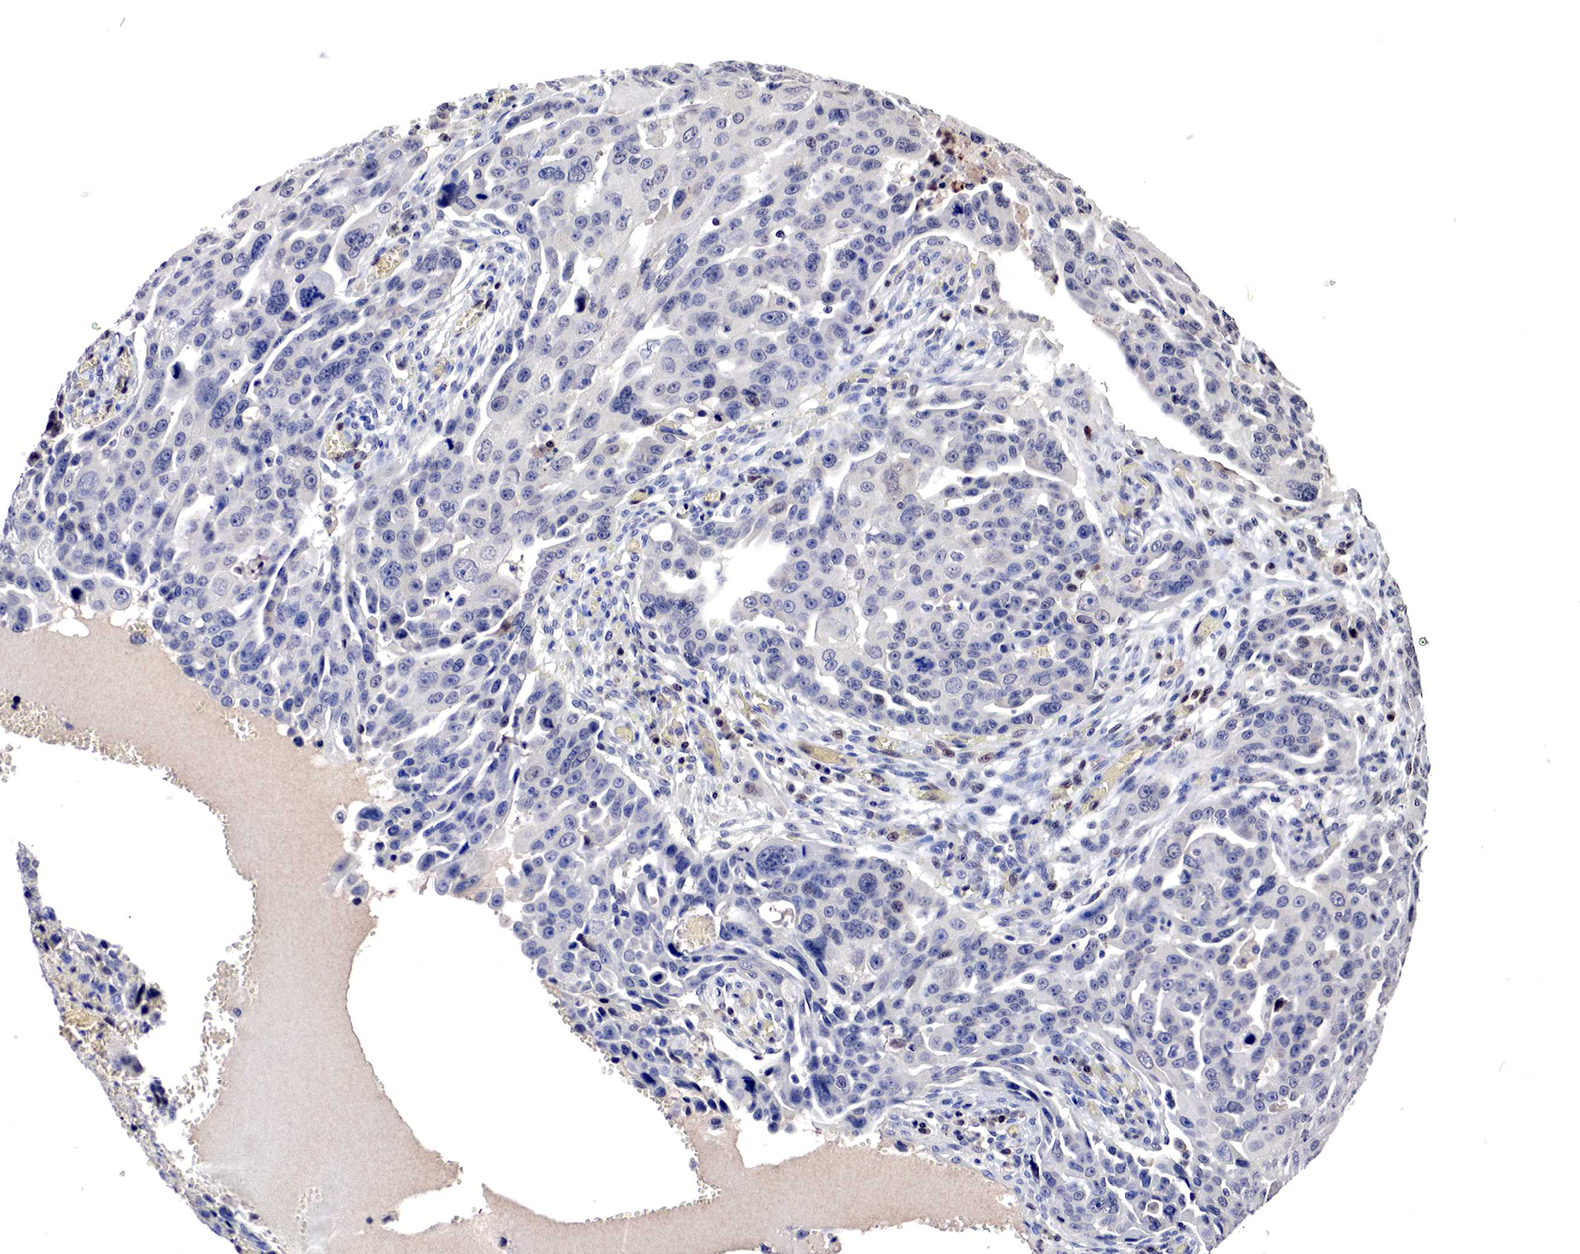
{"staining": {"intensity": "moderate", "quantity": "<25%", "location": "nuclear"}, "tissue": "ovarian cancer", "cell_type": "Tumor cells", "image_type": "cancer", "snomed": [{"axis": "morphology", "description": "Carcinoma, endometroid"}, {"axis": "topography", "description": "Ovary"}], "caption": "Immunohistochemical staining of ovarian endometroid carcinoma exhibits low levels of moderate nuclear protein positivity in about <25% of tumor cells.", "gene": "DACH2", "patient": {"sex": "female", "age": 75}}